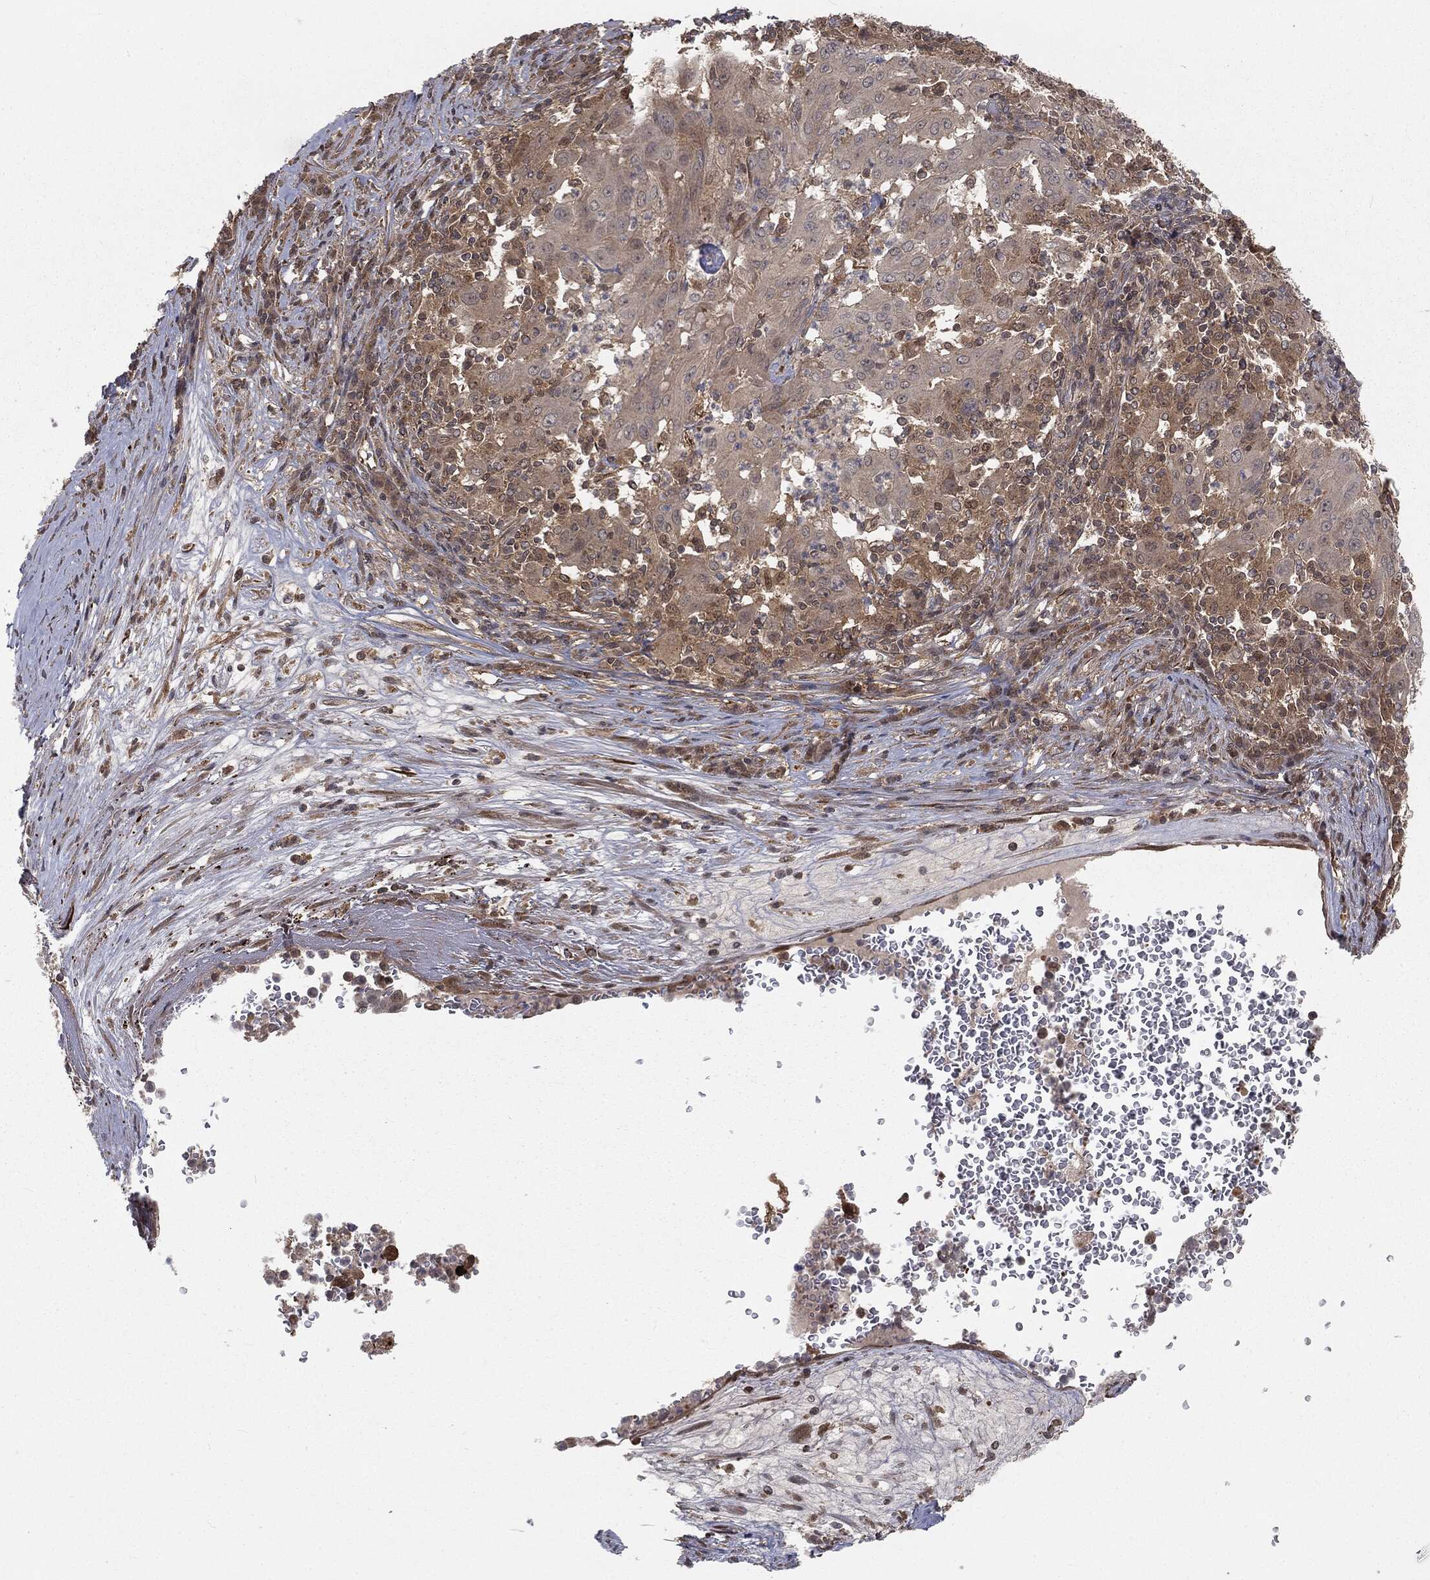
{"staining": {"intensity": "negative", "quantity": "none", "location": "none"}, "tissue": "pancreatic cancer", "cell_type": "Tumor cells", "image_type": "cancer", "snomed": [{"axis": "morphology", "description": "Adenocarcinoma, NOS"}, {"axis": "topography", "description": "Pancreas"}], "caption": "The photomicrograph demonstrates no staining of tumor cells in pancreatic cancer.", "gene": "FBXO7", "patient": {"sex": "male", "age": 63}}